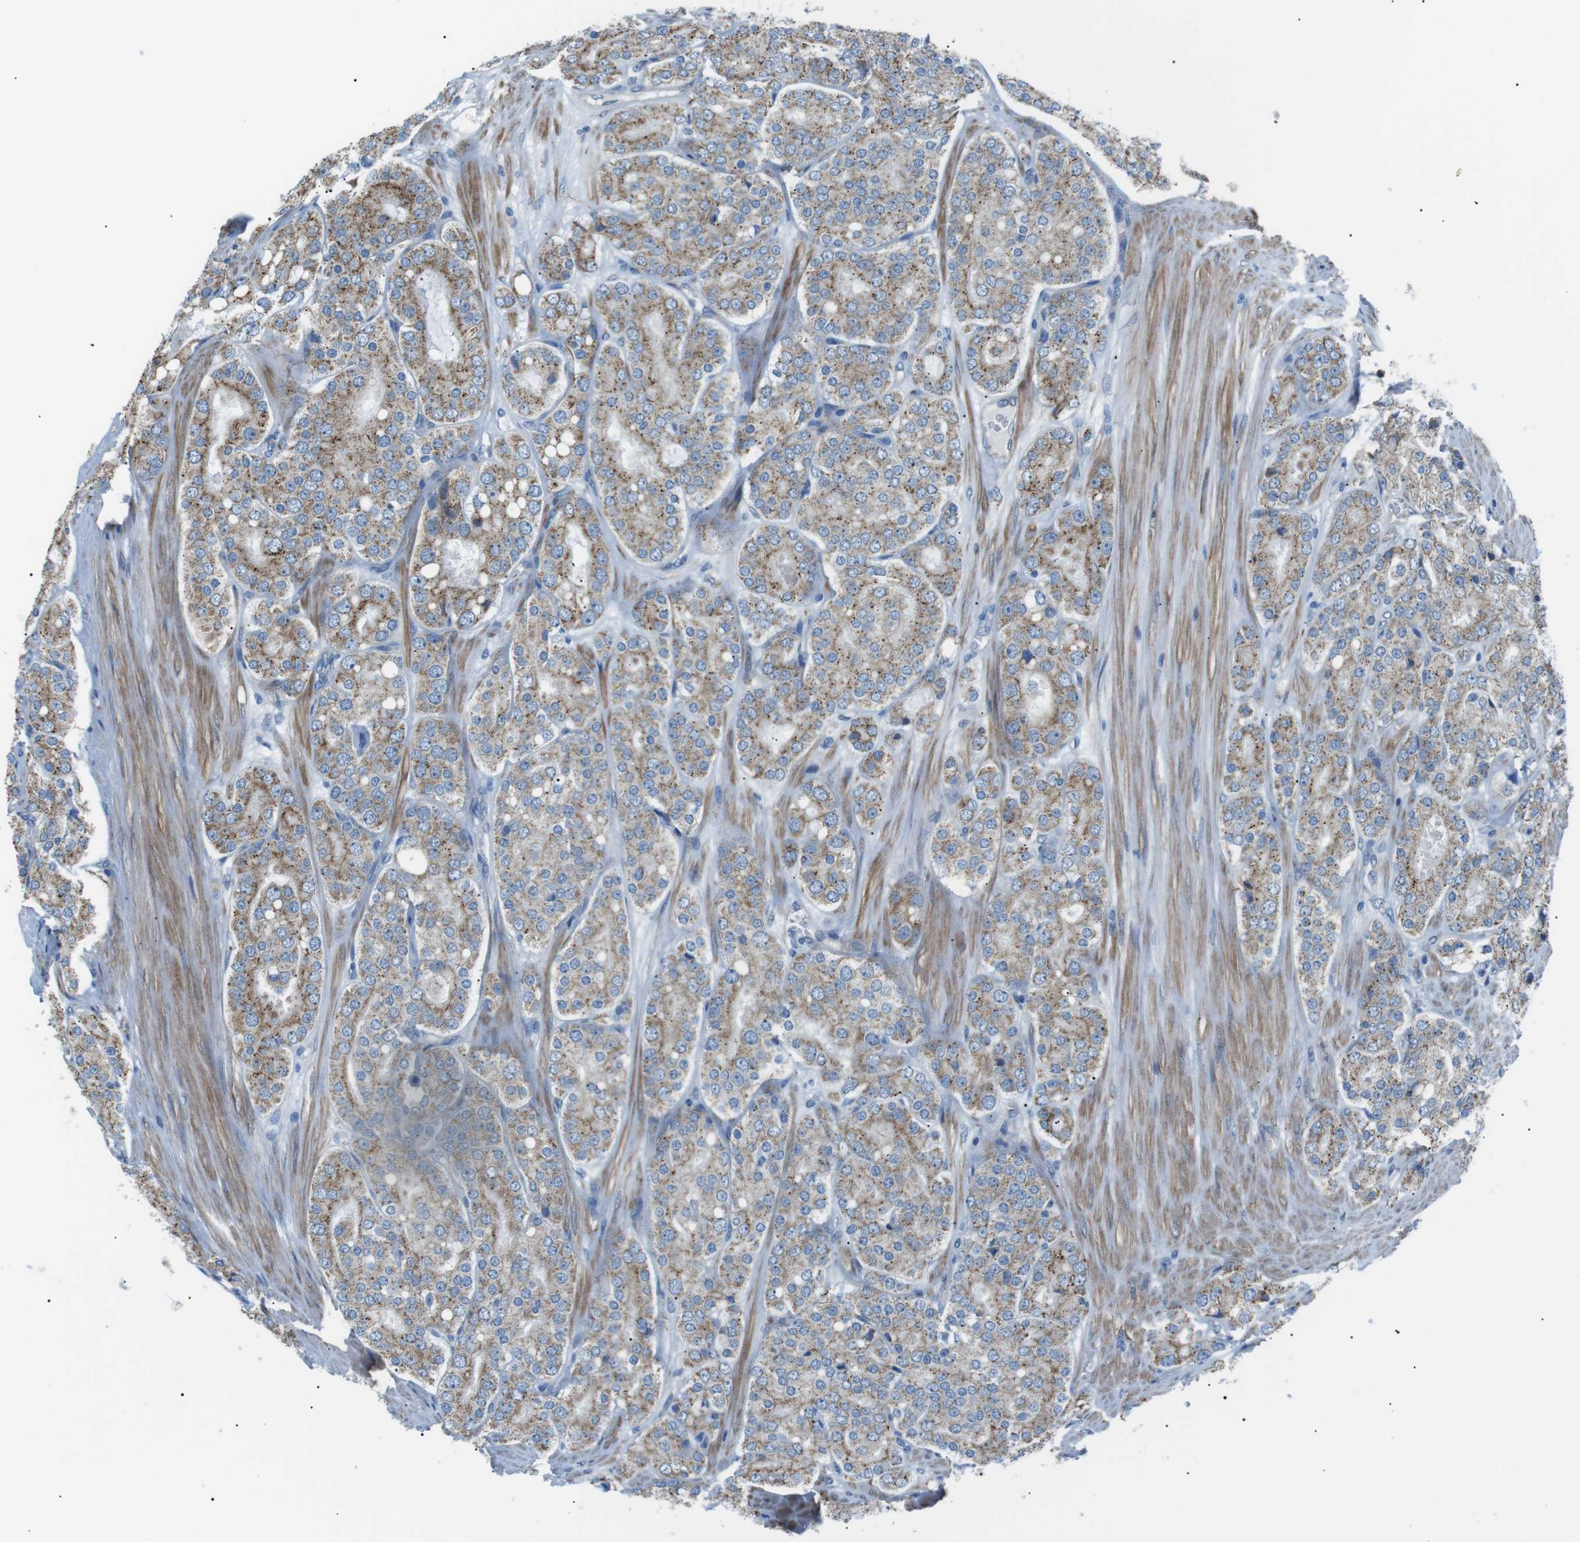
{"staining": {"intensity": "moderate", "quantity": "25%-75%", "location": "cytoplasmic/membranous"}, "tissue": "prostate cancer", "cell_type": "Tumor cells", "image_type": "cancer", "snomed": [{"axis": "morphology", "description": "Adenocarcinoma, High grade"}, {"axis": "topography", "description": "Prostate"}], "caption": "Immunohistochemistry (IHC) staining of prostate cancer (high-grade adenocarcinoma), which demonstrates medium levels of moderate cytoplasmic/membranous expression in about 25%-75% of tumor cells indicating moderate cytoplasmic/membranous protein expression. The staining was performed using DAB (brown) for protein detection and nuclei were counterstained in hematoxylin (blue).", "gene": "MTARC2", "patient": {"sex": "male", "age": 65}}